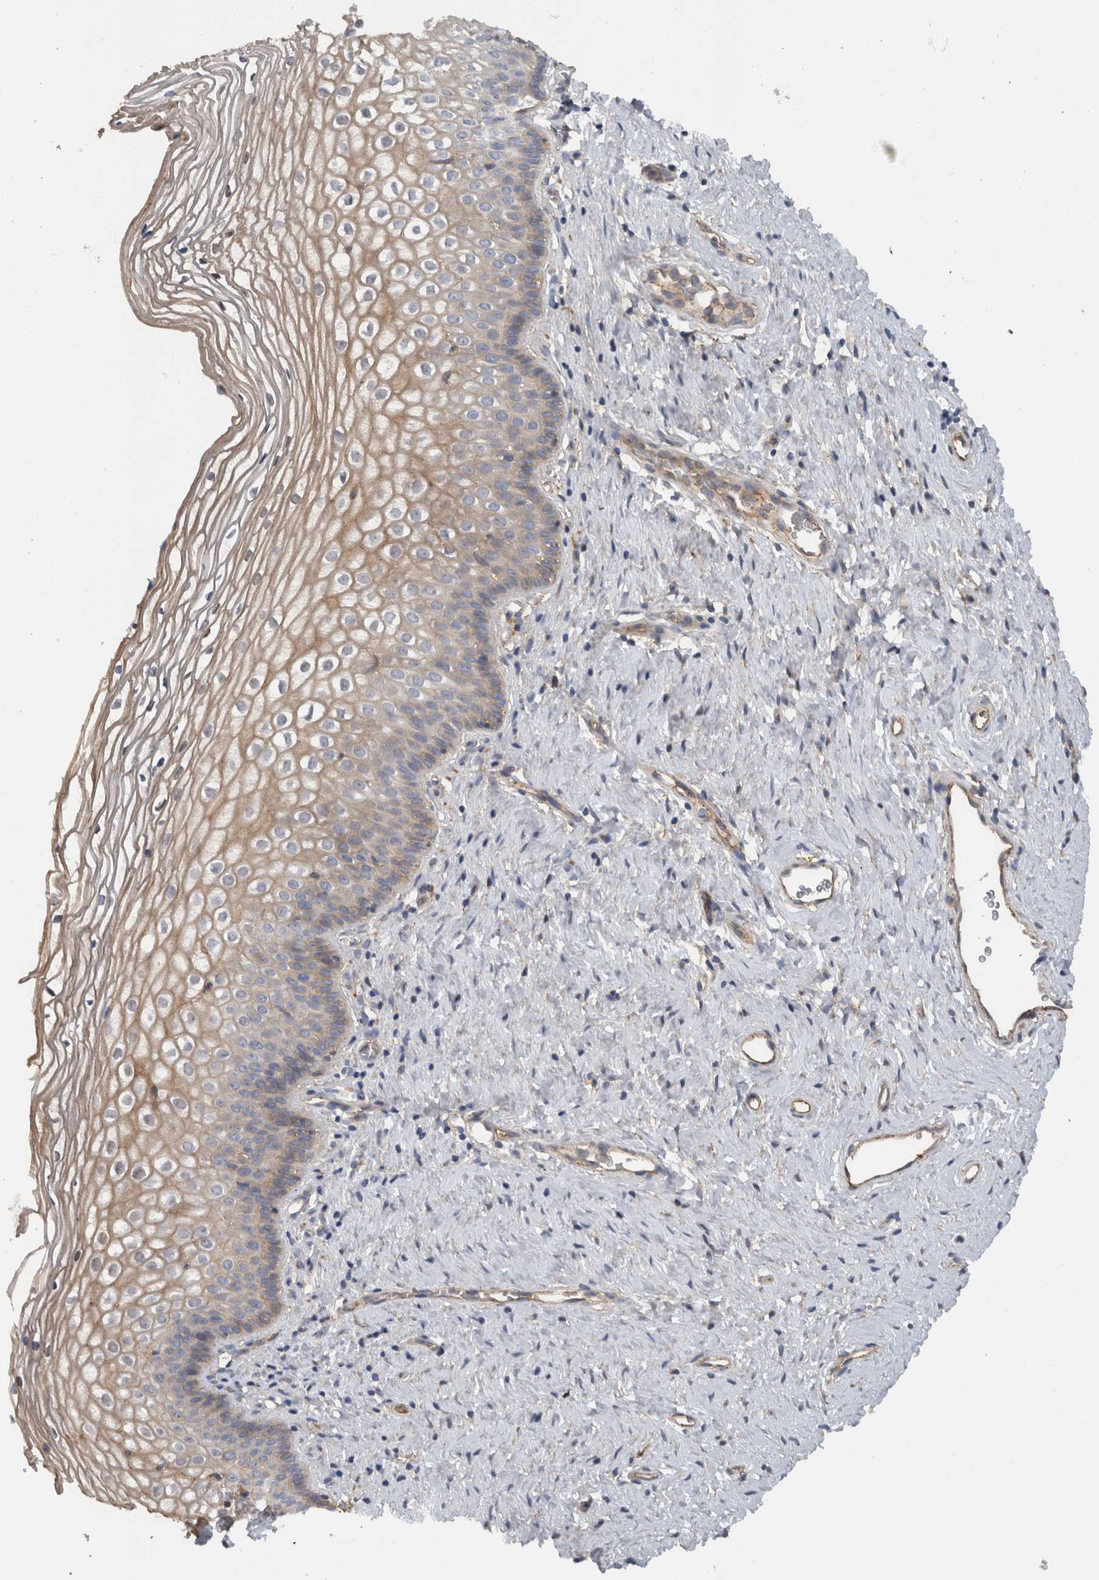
{"staining": {"intensity": "moderate", "quantity": "<25%", "location": "cytoplasmic/membranous"}, "tissue": "cervix", "cell_type": "Squamous epithelial cells", "image_type": "normal", "snomed": [{"axis": "morphology", "description": "Normal tissue, NOS"}, {"axis": "topography", "description": "Cervix"}], "caption": "Immunohistochemistry histopathology image of unremarkable cervix stained for a protein (brown), which reveals low levels of moderate cytoplasmic/membranous staining in approximately <25% of squamous epithelial cells.", "gene": "CD59", "patient": {"sex": "female", "age": 27}}